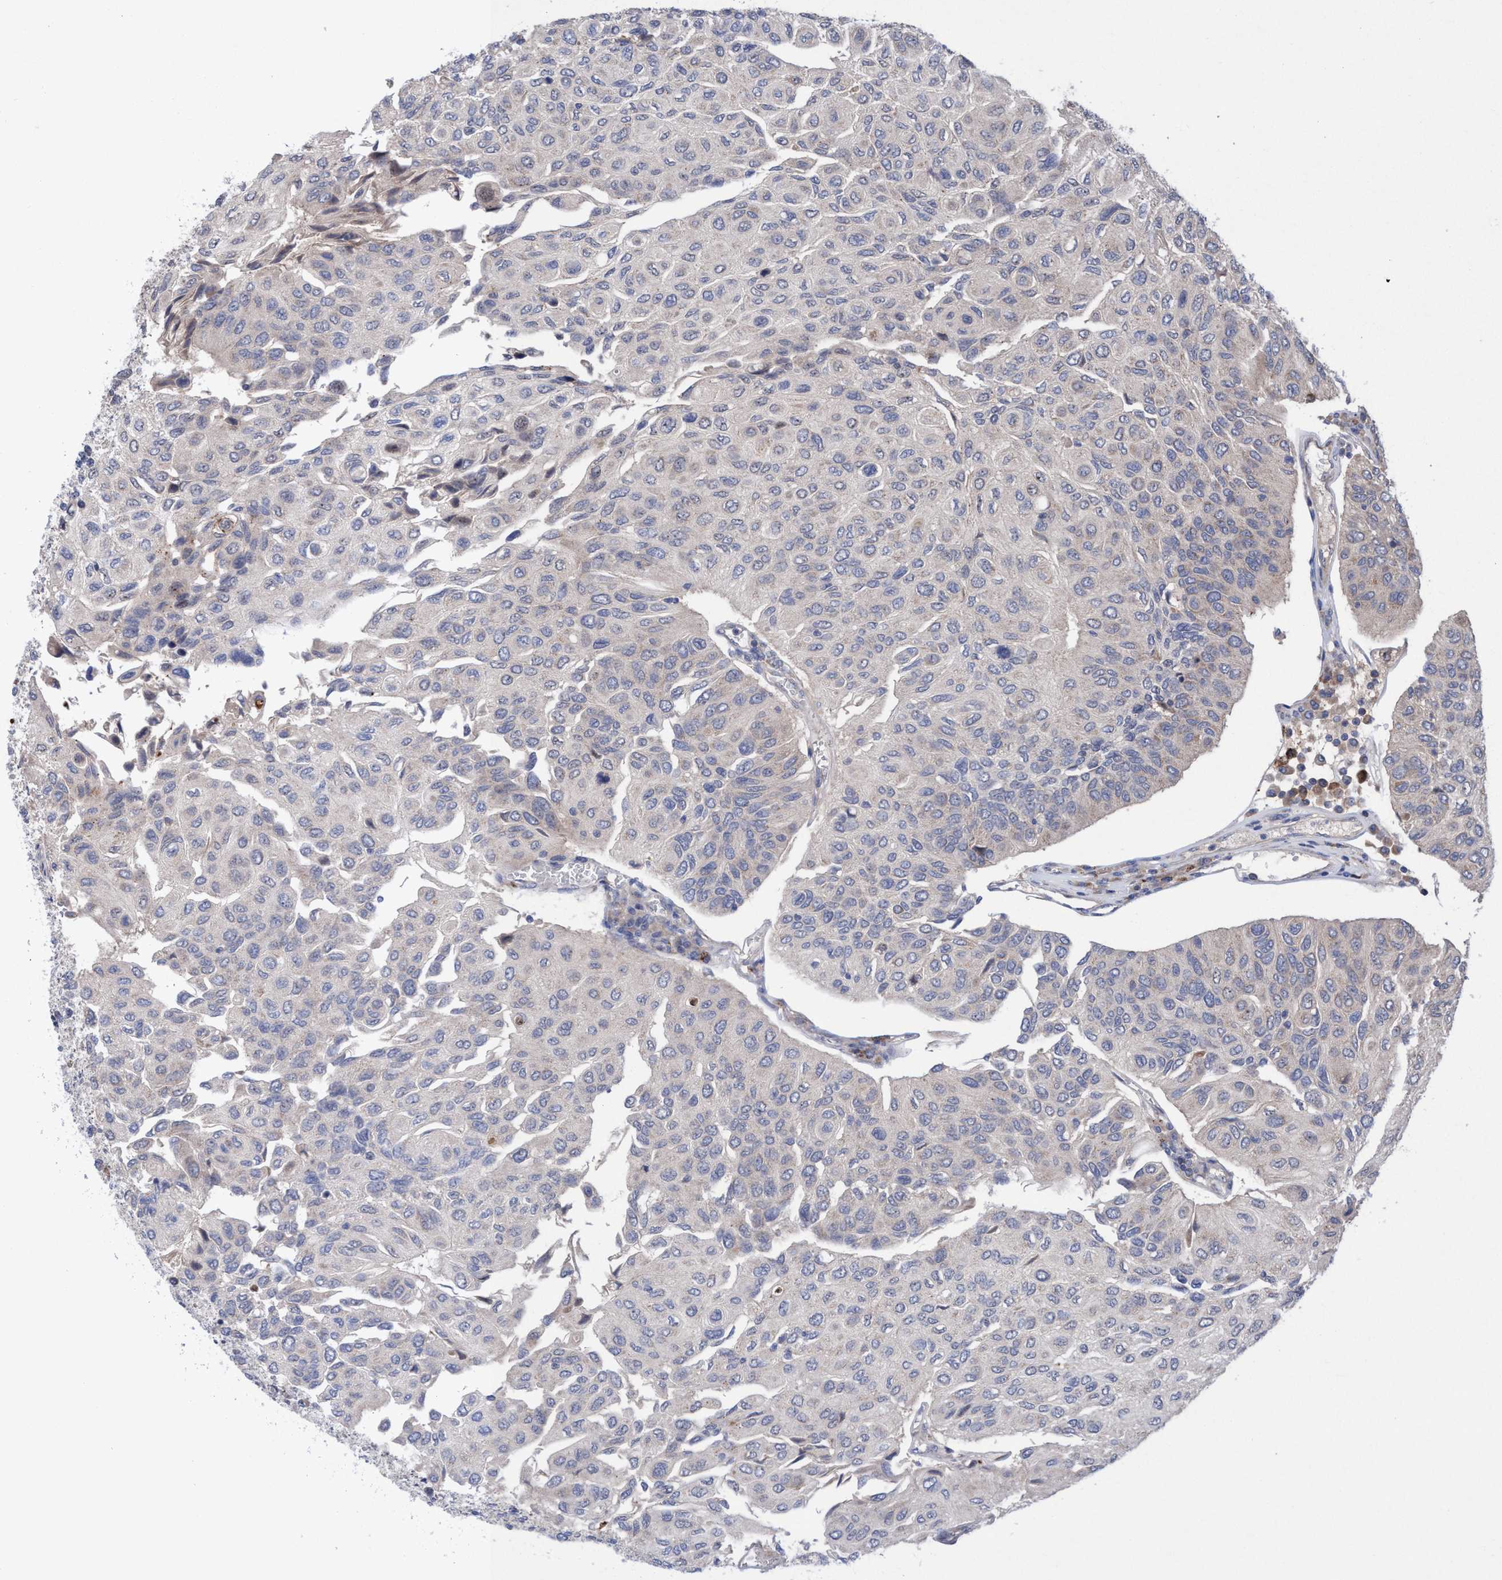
{"staining": {"intensity": "negative", "quantity": "none", "location": "none"}, "tissue": "urothelial cancer", "cell_type": "Tumor cells", "image_type": "cancer", "snomed": [{"axis": "morphology", "description": "Urothelial carcinoma, High grade"}, {"axis": "topography", "description": "Urinary bladder"}], "caption": "This is an immunohistochemistry (IHC) image of urothelial cancer. There is no positivity in tumor cells.", "gene": "P2RY14", "patient": {"sex": "male", "age": 66}}